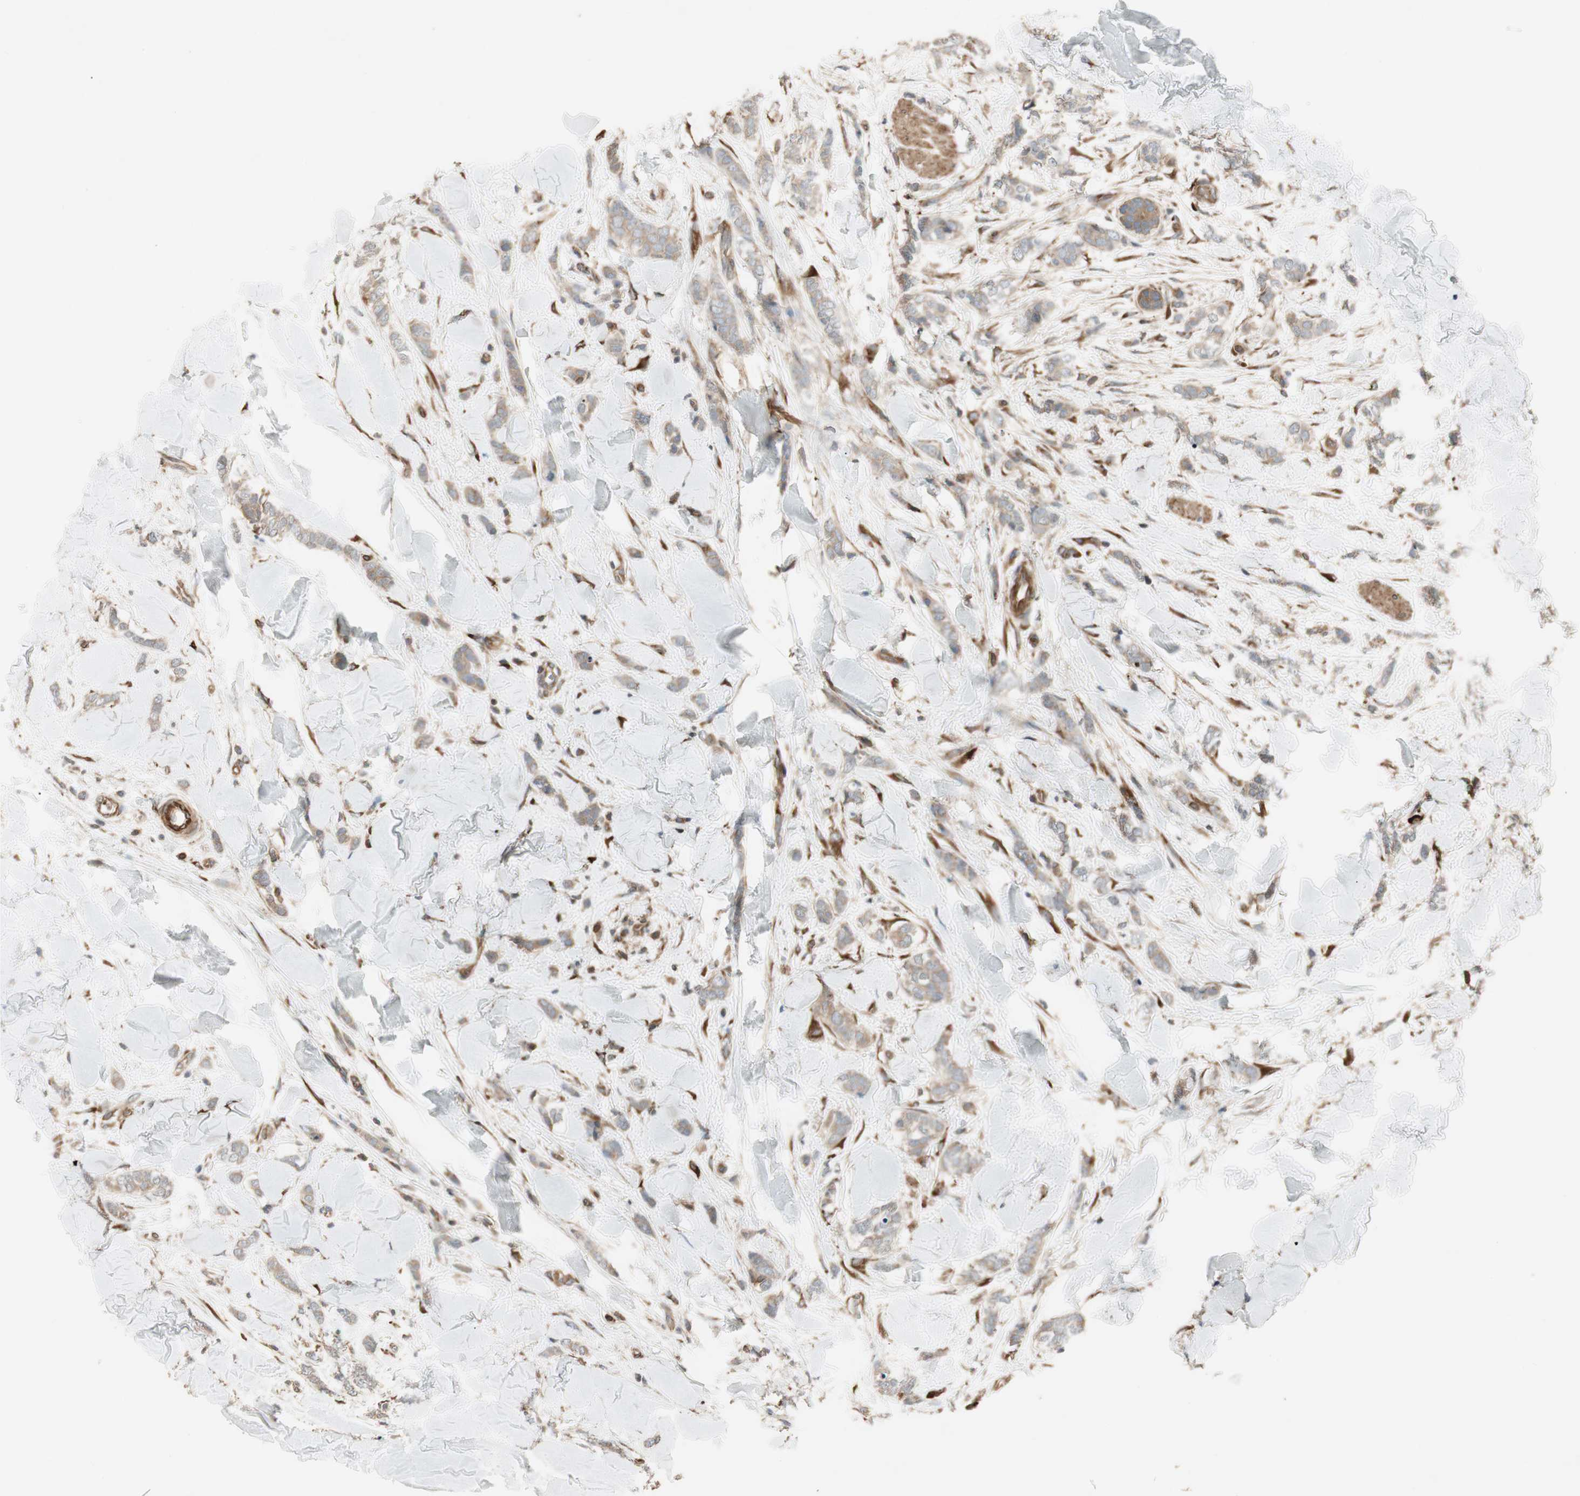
{"staining": {"intensity": "weak", "quantity": ">75%", "location": "cytoplasmic/membranous"}, "tissue": "breast cancer", "cell_type": "Tumor cells", "image_type": "cancer", "snomed": [{"axis": "morphology", "description": "Lobular carcinoma"}, {"axis": "topography", "description": "Skin"}, {"axis": "topography", "description": "Breast"}], "caption": "Brown immunohistochemical staining in breast cancer (lobular carcinoma) demonstrates weak cytoplasmic/membranous staining in about >75% of tumor cells. The protein is stained brown, and the nuclei are stained in blue (DAB (3,3'-diaminobenzidine) IHC with brightfield microscopy, high magnification).", "gene": "PRKG1", "patient": {"sex": "female", "age": 46}}